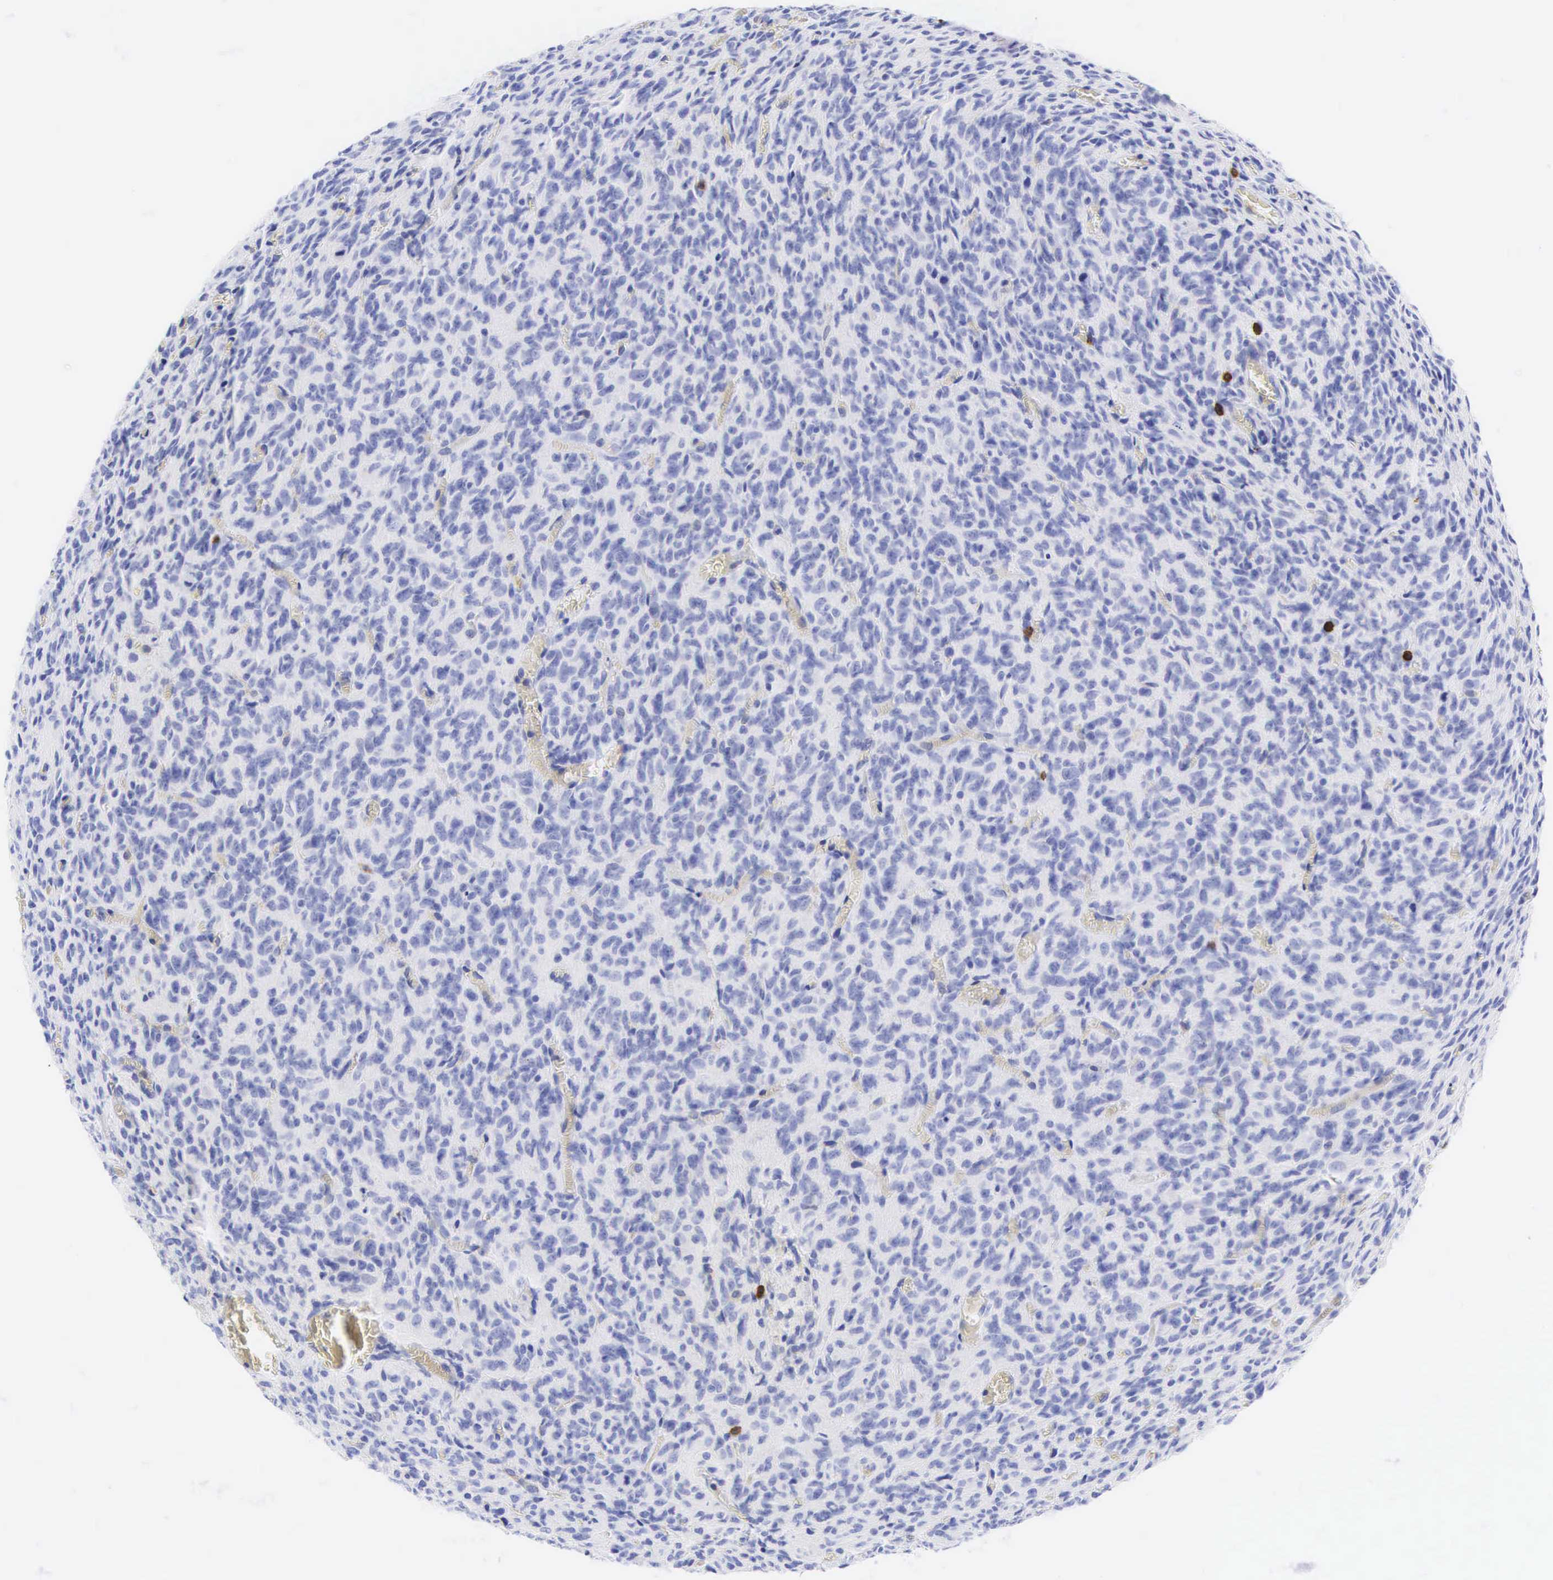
{"staining": {"intensity": "negative", "quantity": "none", "location": "none"}, "tissue": "glioma", "cell_type": "Tumor cells", "image_type": "cancer", "snomed": [{"axis": "morphology", "description": "Glioma, malignant, High grade"}, {"axis": "topography", "description": "Brain"}], "caption": "A photomicrograph of malignant glioma (high-grade) stained for a protein shows no brown staining in tumor cells.", "gene": "CD8A", "patient": {"sex": "male", "age": 56}}